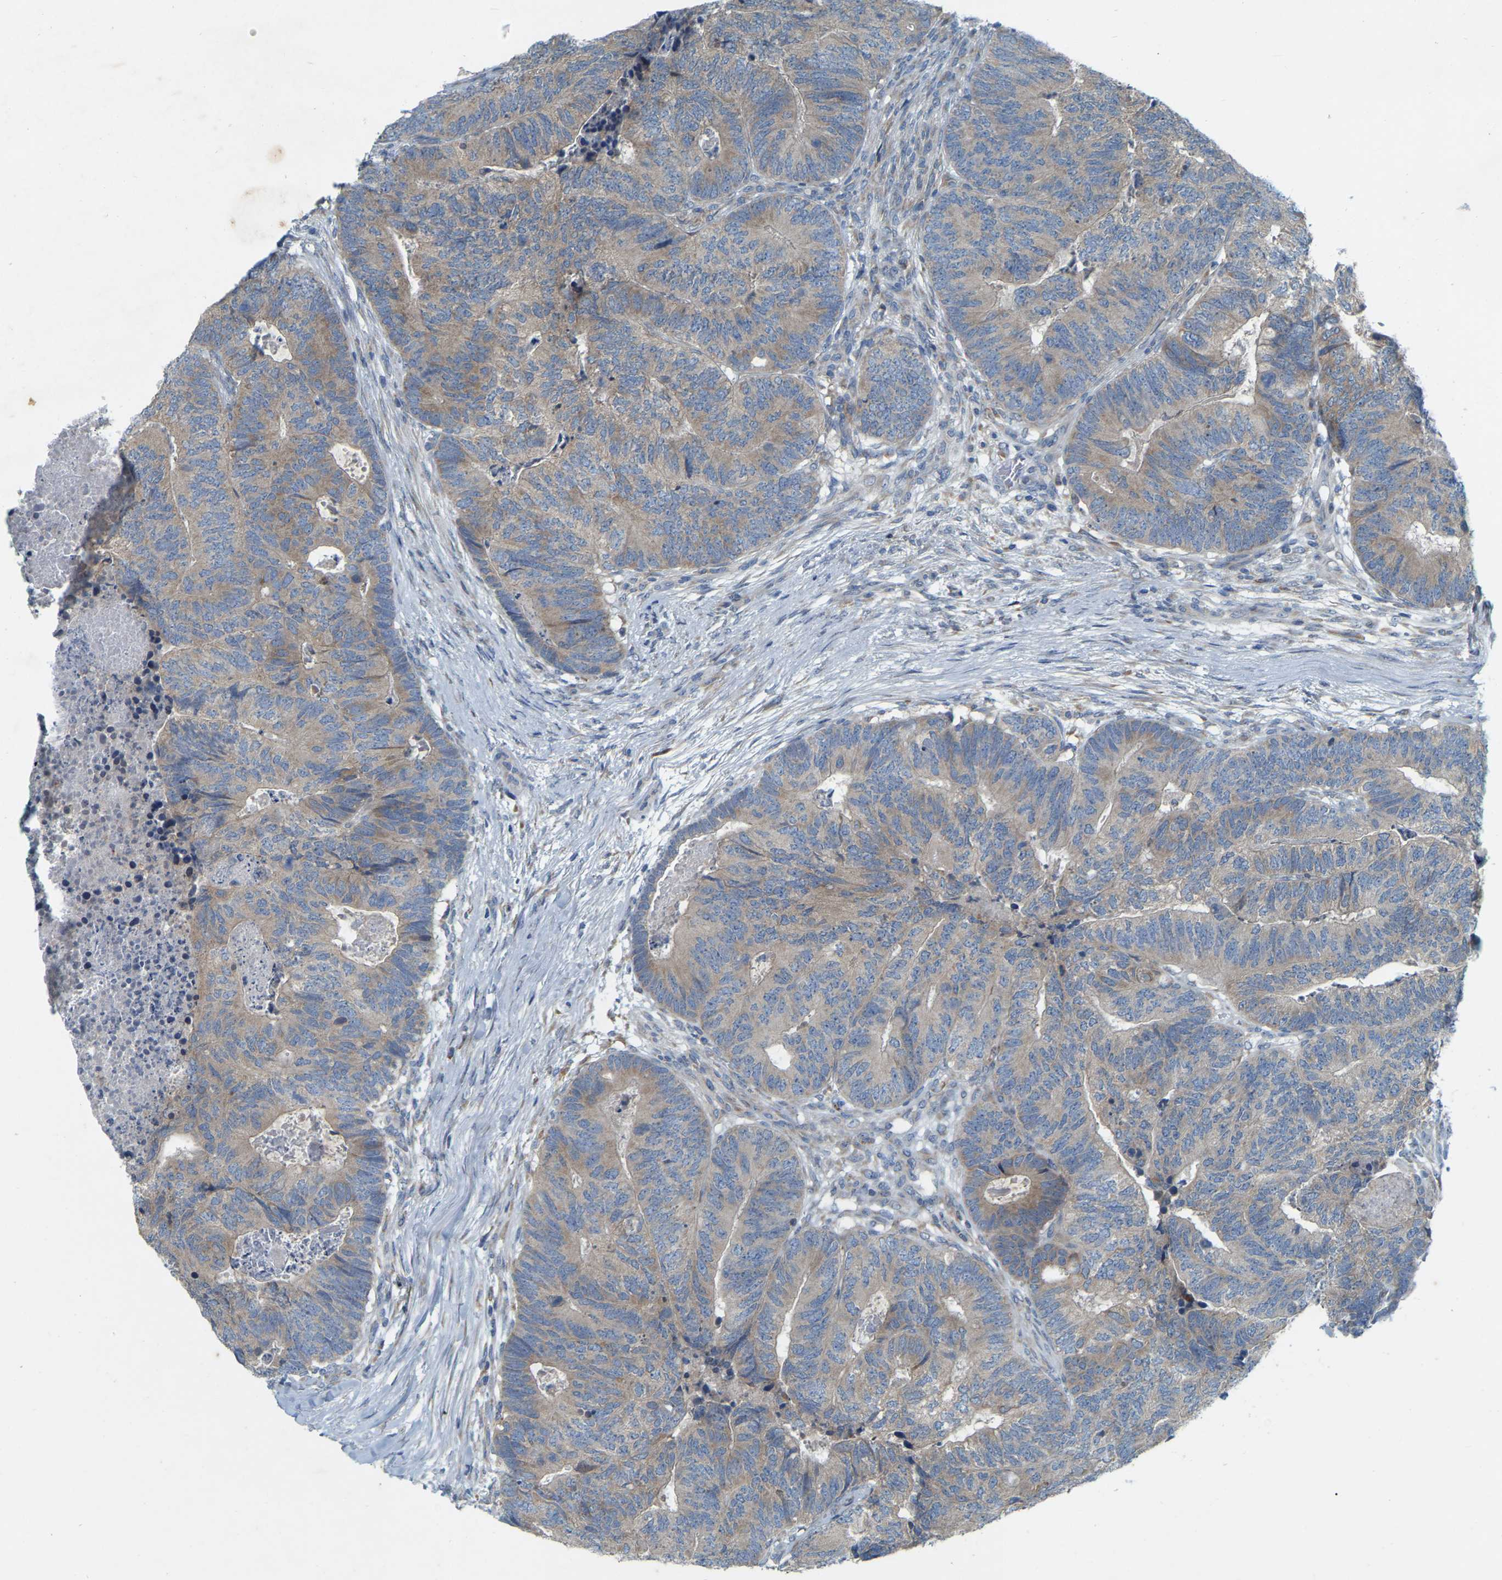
{"staining": {"intensity": "weak", "quantity": ">75%", "location": "cytoplasmic/membranous"}, "tissue": "colorectal cancer", "cell_type": "Tumor cells", "image_type": "cancer", "snomed": [{"axis": "morphology", "description": "Adenocarcinoma, NOS"}, {"axis": "topography", "description": "Colon"}], "caption": "Immunohistochemical staining of human colorectal adenocarcinoma shows weak cytoplasmic/membranous protein expression in about >75% of tumor cells.", "gene": "PARL", "patient": {"sex": "female", "age": 67}}